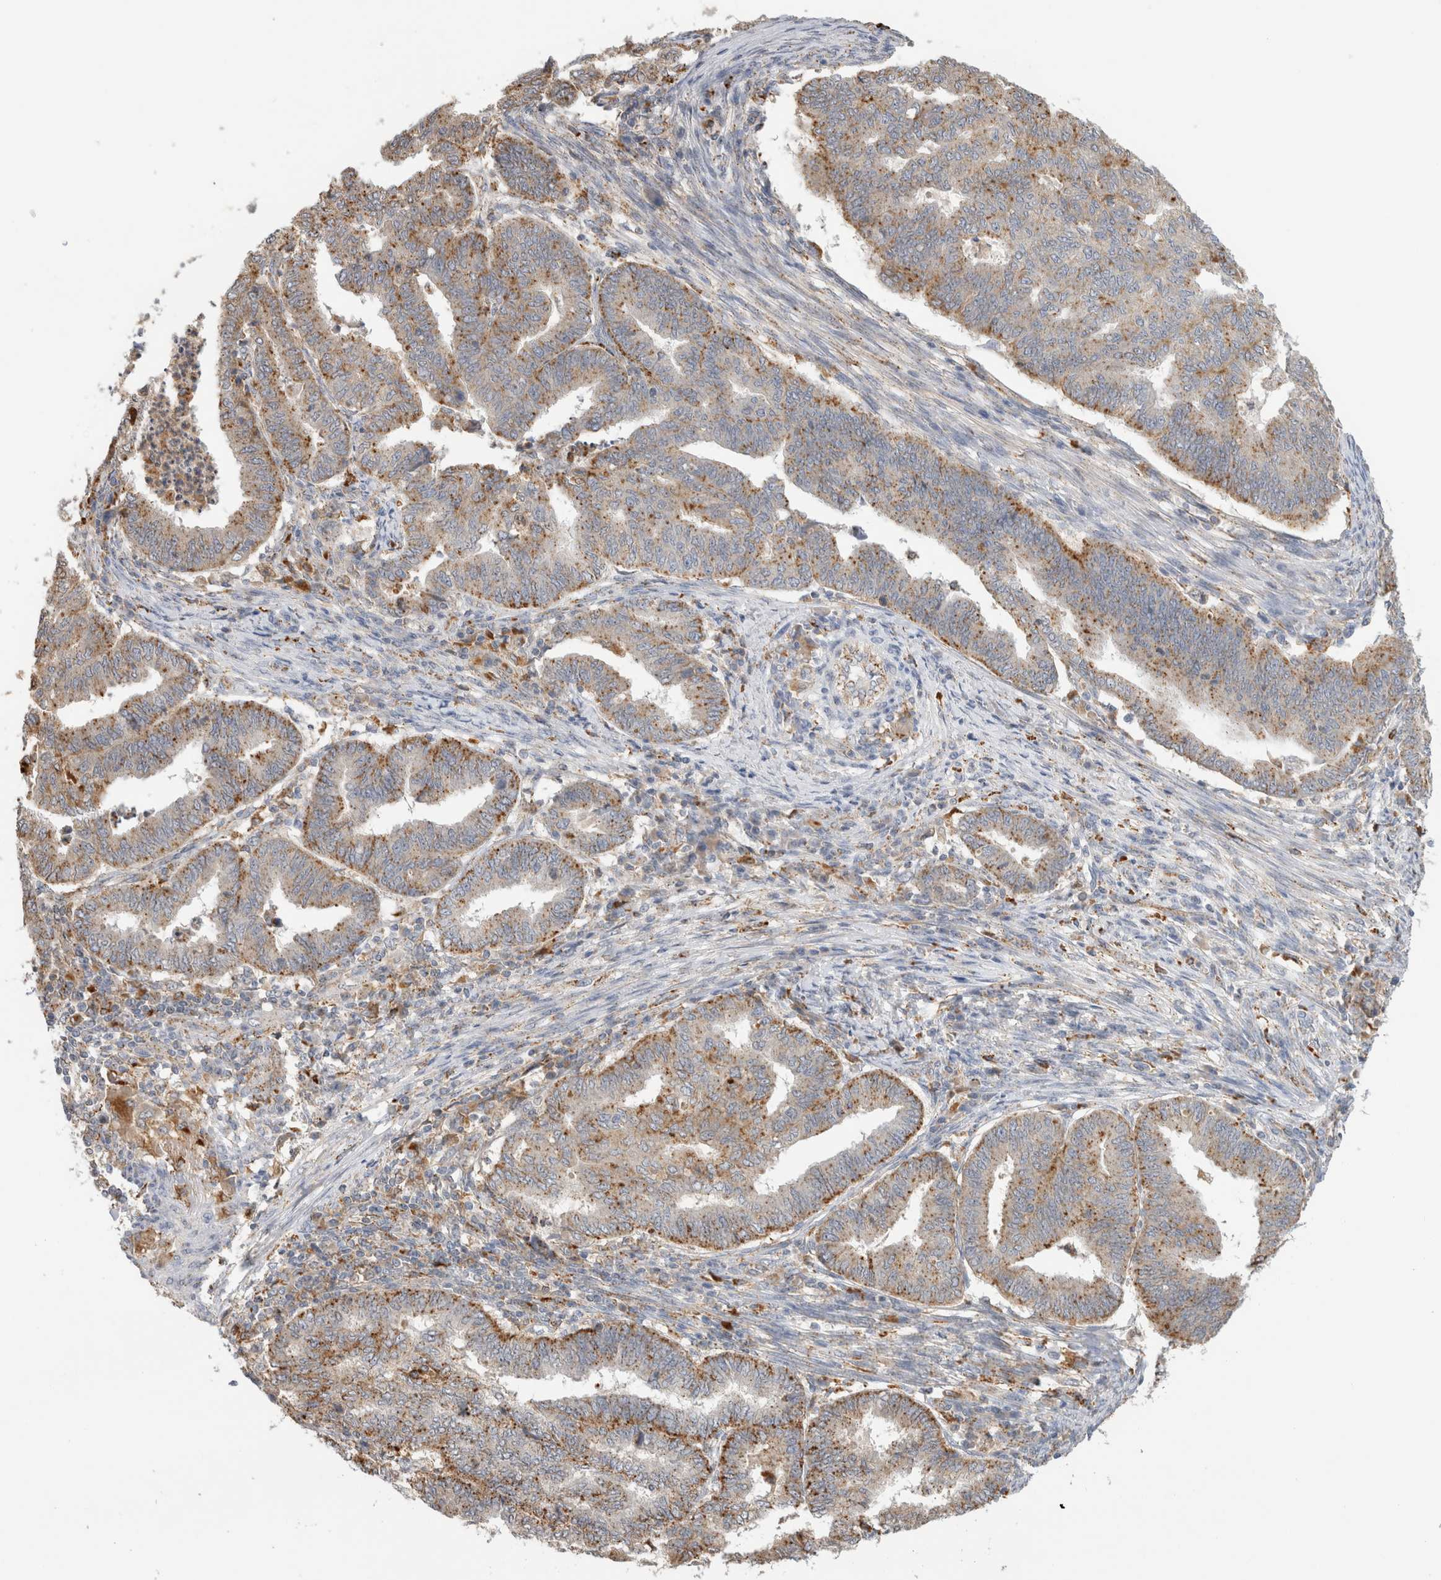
{"staining": {"intensity": "moderate", "quantity": ">75%", "location": "cytoplasmic/membranous"}, "tissue": "endometrial cancer", "cell_type": "Tumor cells", "image_type": "cancer", "snomed": [{"axis": "morphology", "description": "Polyp, NOS"}, {"axis": "morphology", "description": "Adenocarcinoma, NOS"}, {"axis": "morphology", "description": "Adenoma, NOS"}, {"axis": "topography", "description": "Endometrium"}], "caption": "A brown stain highlights moderate cytoplasmic/membranous staining of a protein in adenocarcinoma (endometrial) tumor cells.", "gene": "GNS", "patient": {"sex": "female", "age": 79}}